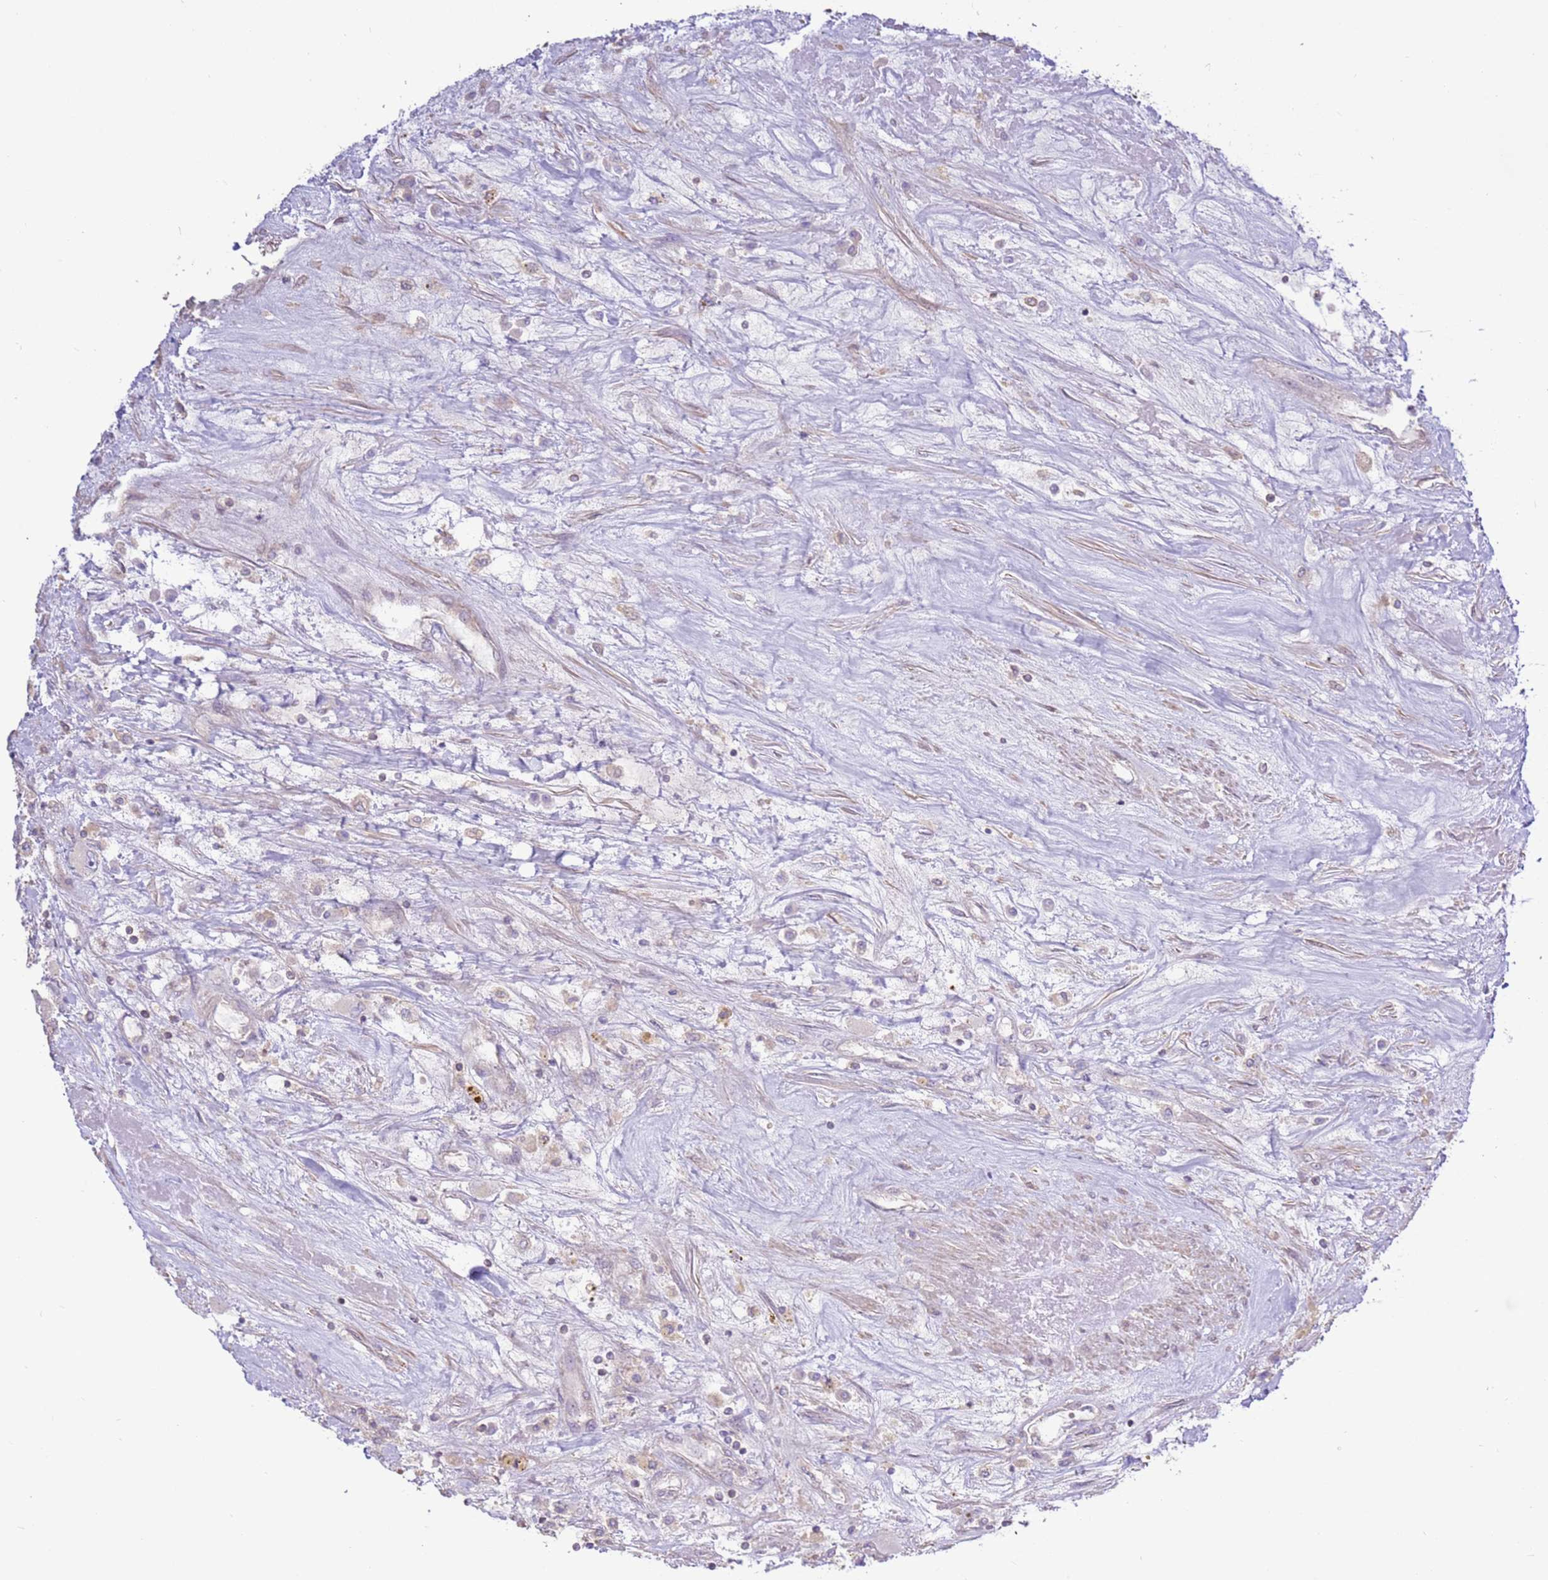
{"staining": {"intensity": "negative", "quantity": "none", "location": "none"}, "tissue": "renal cancer", "cell_type": "Tumor cells", "image_type": "cancer", "snomed": [{"axis": "morphology", "description": "Adenocarcinoma, NOS"}, {"axis": "topography", "description": "Kidney"}], "caption": "Renal adenocarcinoma stained for a protein using IHC reveals no staining tumor cells.", "gene": "EVA1B", "patient": {"sex": "female", "age": 52}}